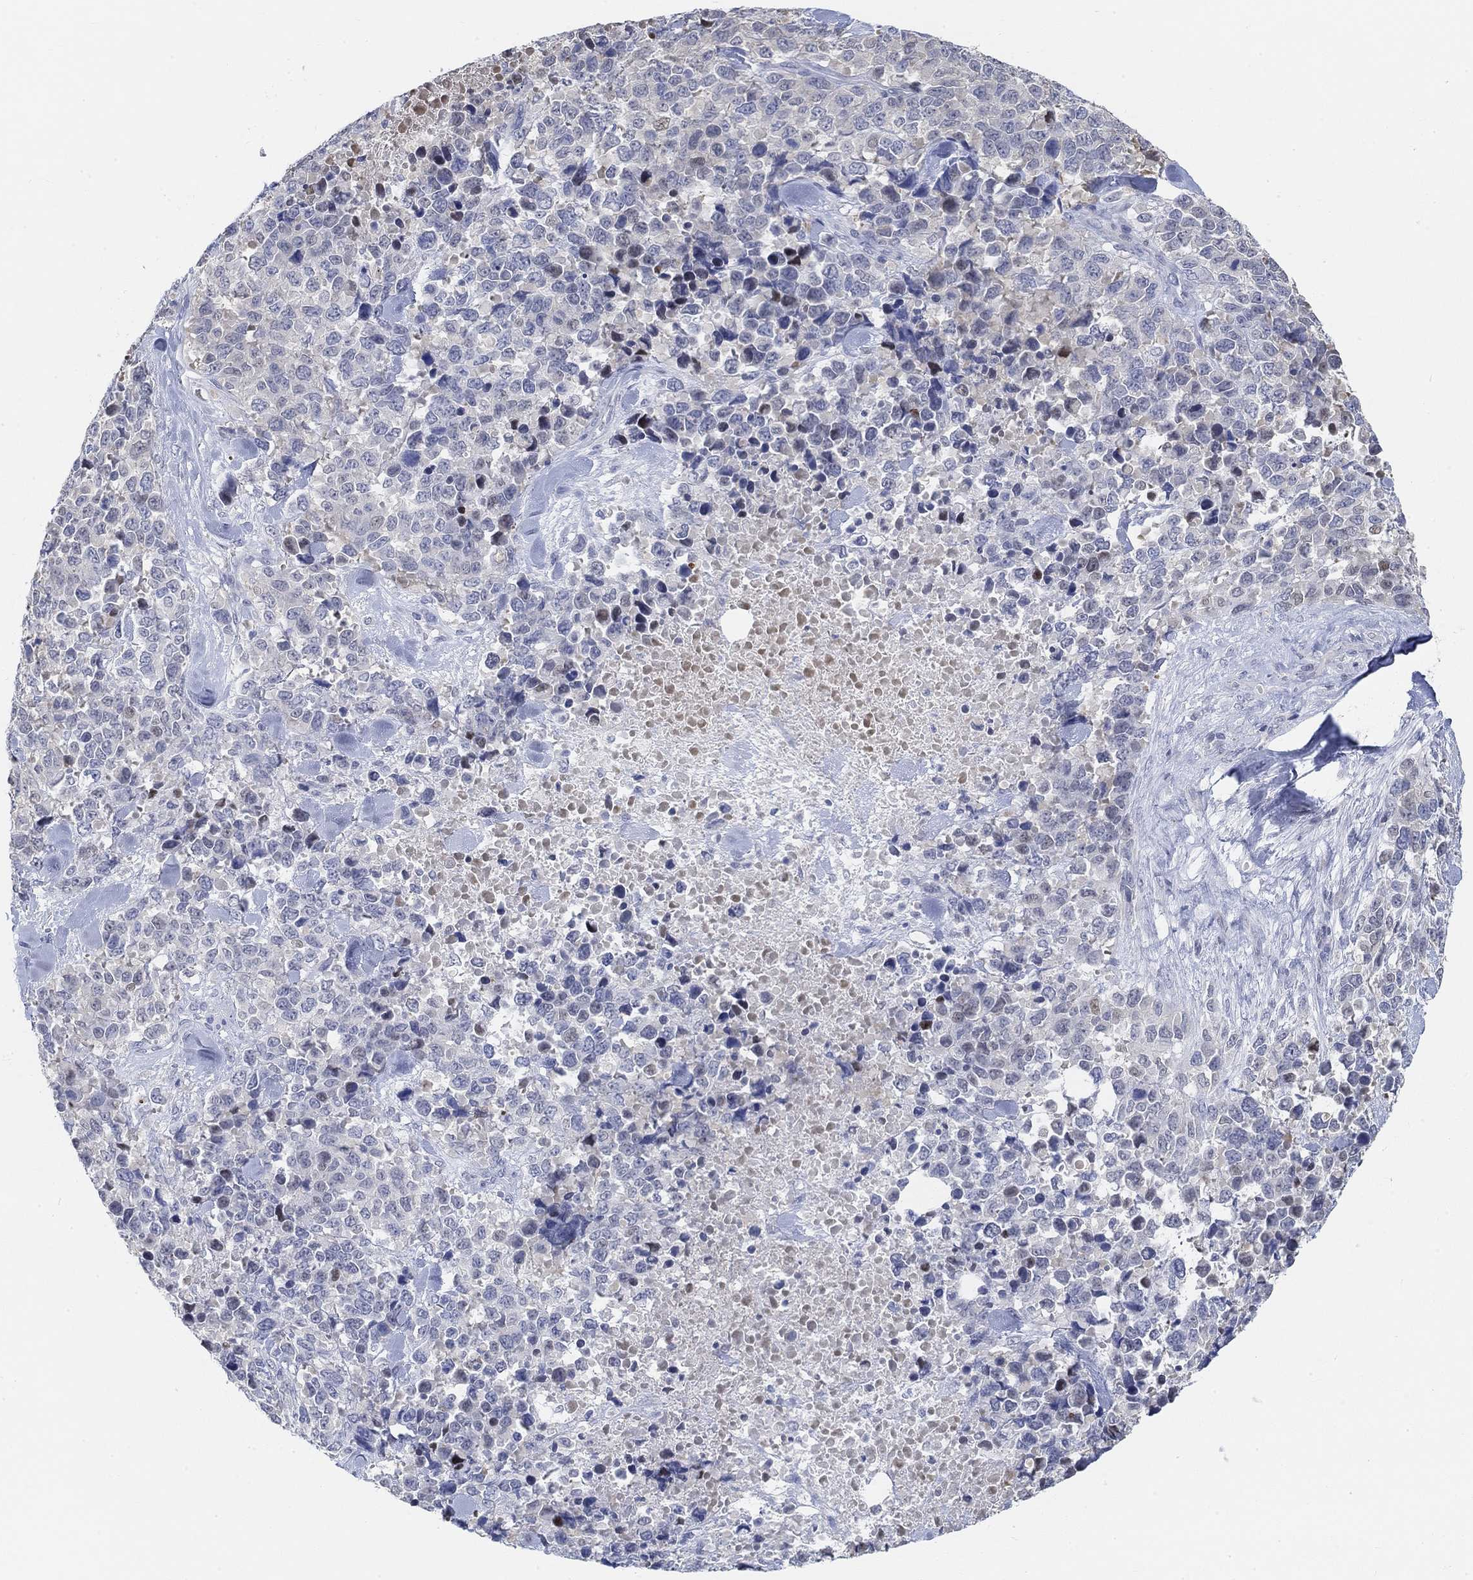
{"staining": {"intensity": "negative", "quantity": "none", "location": "none"}, "tissue": "melanoma", "cell_type": "Tumor cells", "image_type": "cancer", "snomed": [{"axis": "morphology", "description": "Malignant melanoma, Metastatic site"}, {"axis": "topography", "description": "Skin"}], "caption": "IHC of malignant melanoma (metastatic site) exhibits no staining in tumor cells. (DAB immunohistochemistry, high magnification).", "gene": "SNTG2", "patient": {"sex": "male", "age": 84}}